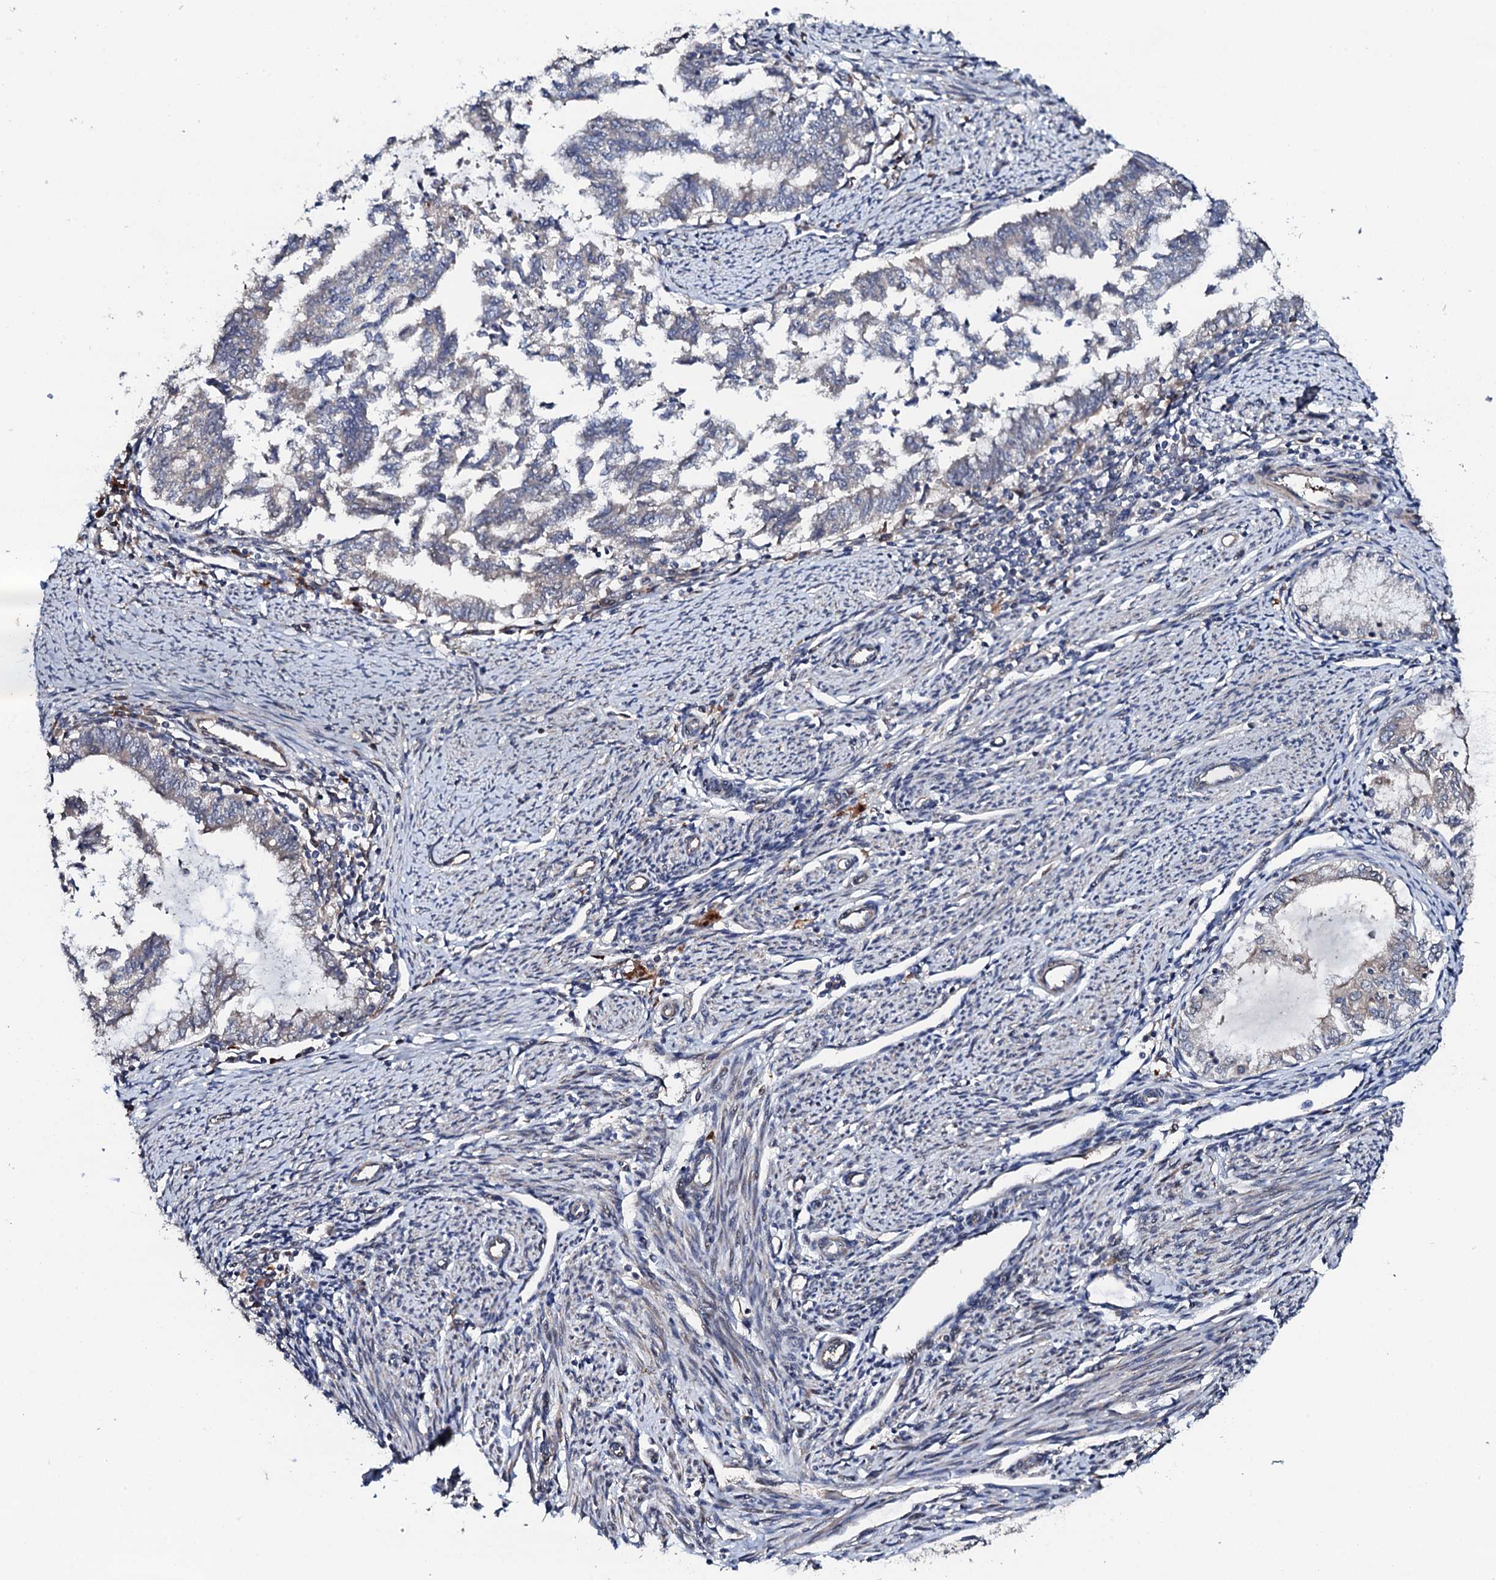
{"staining": {"intensity": "negative", "quantity": "none", "location": "none"}, "tissue": "endometrial cancer", "cell_type": "Tumor cells", "image_type": "cancer", "snomed": [{"axis": "morphology", "description": "Adenocarcinoma, NOS"}, {"axis": "topography", "description": "Endometrium"}], "caption": "Immunohistochemical staining of adenocarcinoma (endometrial) reveals no significant expression in tumor cells.", "gene": "CIAO2A", "patient": {"sex": "female", "age": 79}}